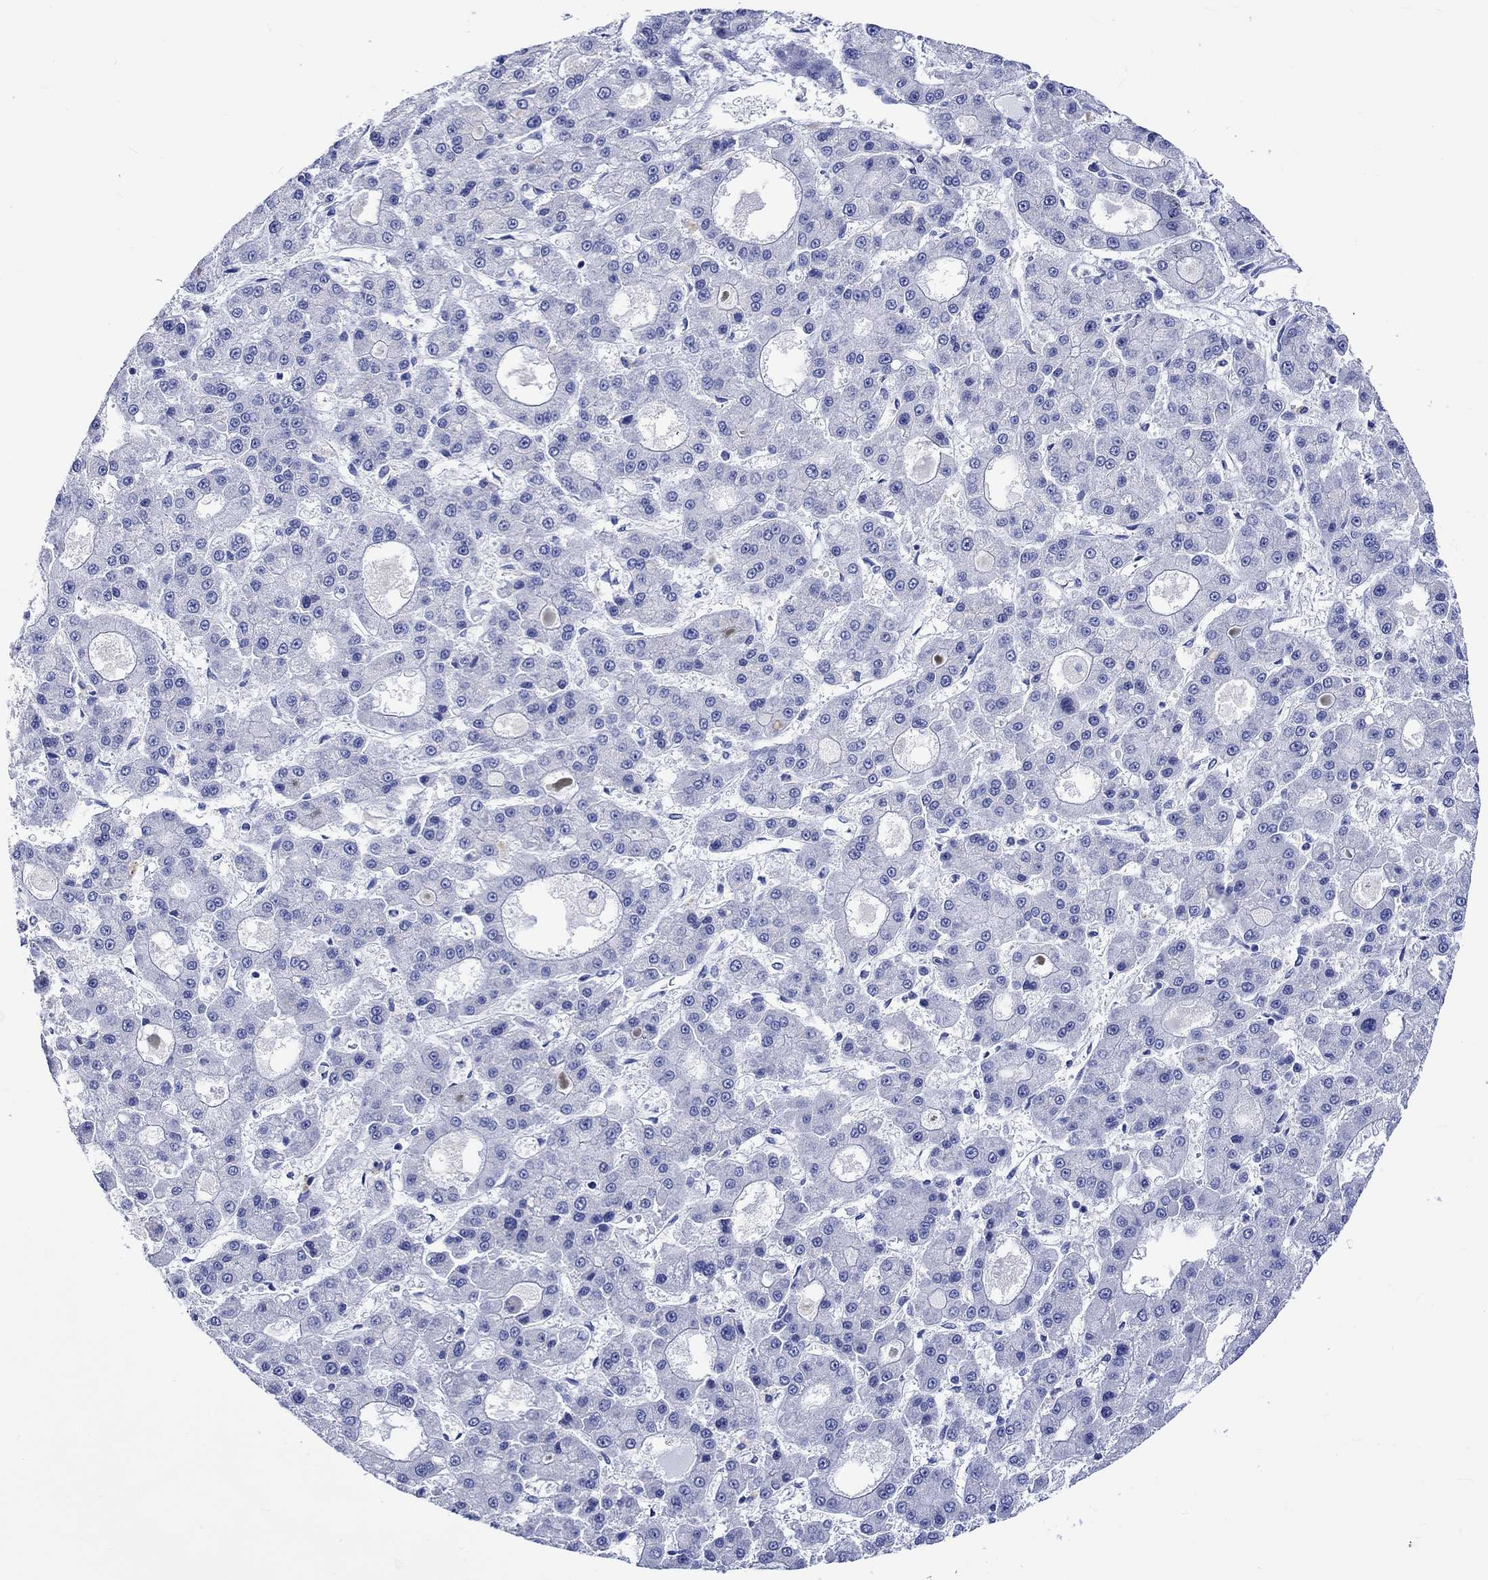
{"staining": {"intensity": "negative", "quantity": "none", "location": "none"}, "tissue": "liver cancer", "cell_type": "Tumor cells", "image_type": "cancer", "snomed": [{"axis": "morphology", "description": "Carcinoma, Hepatocellular, NOS"}, {"axis": "topography", "description": "Liver"}], "caption": "IHC of human hepatocellular carcinoma (liver) exhibits no positivity in tumor cells.", "gene": "HARBI1", "patient": {"sex": "male", "age": 70}}